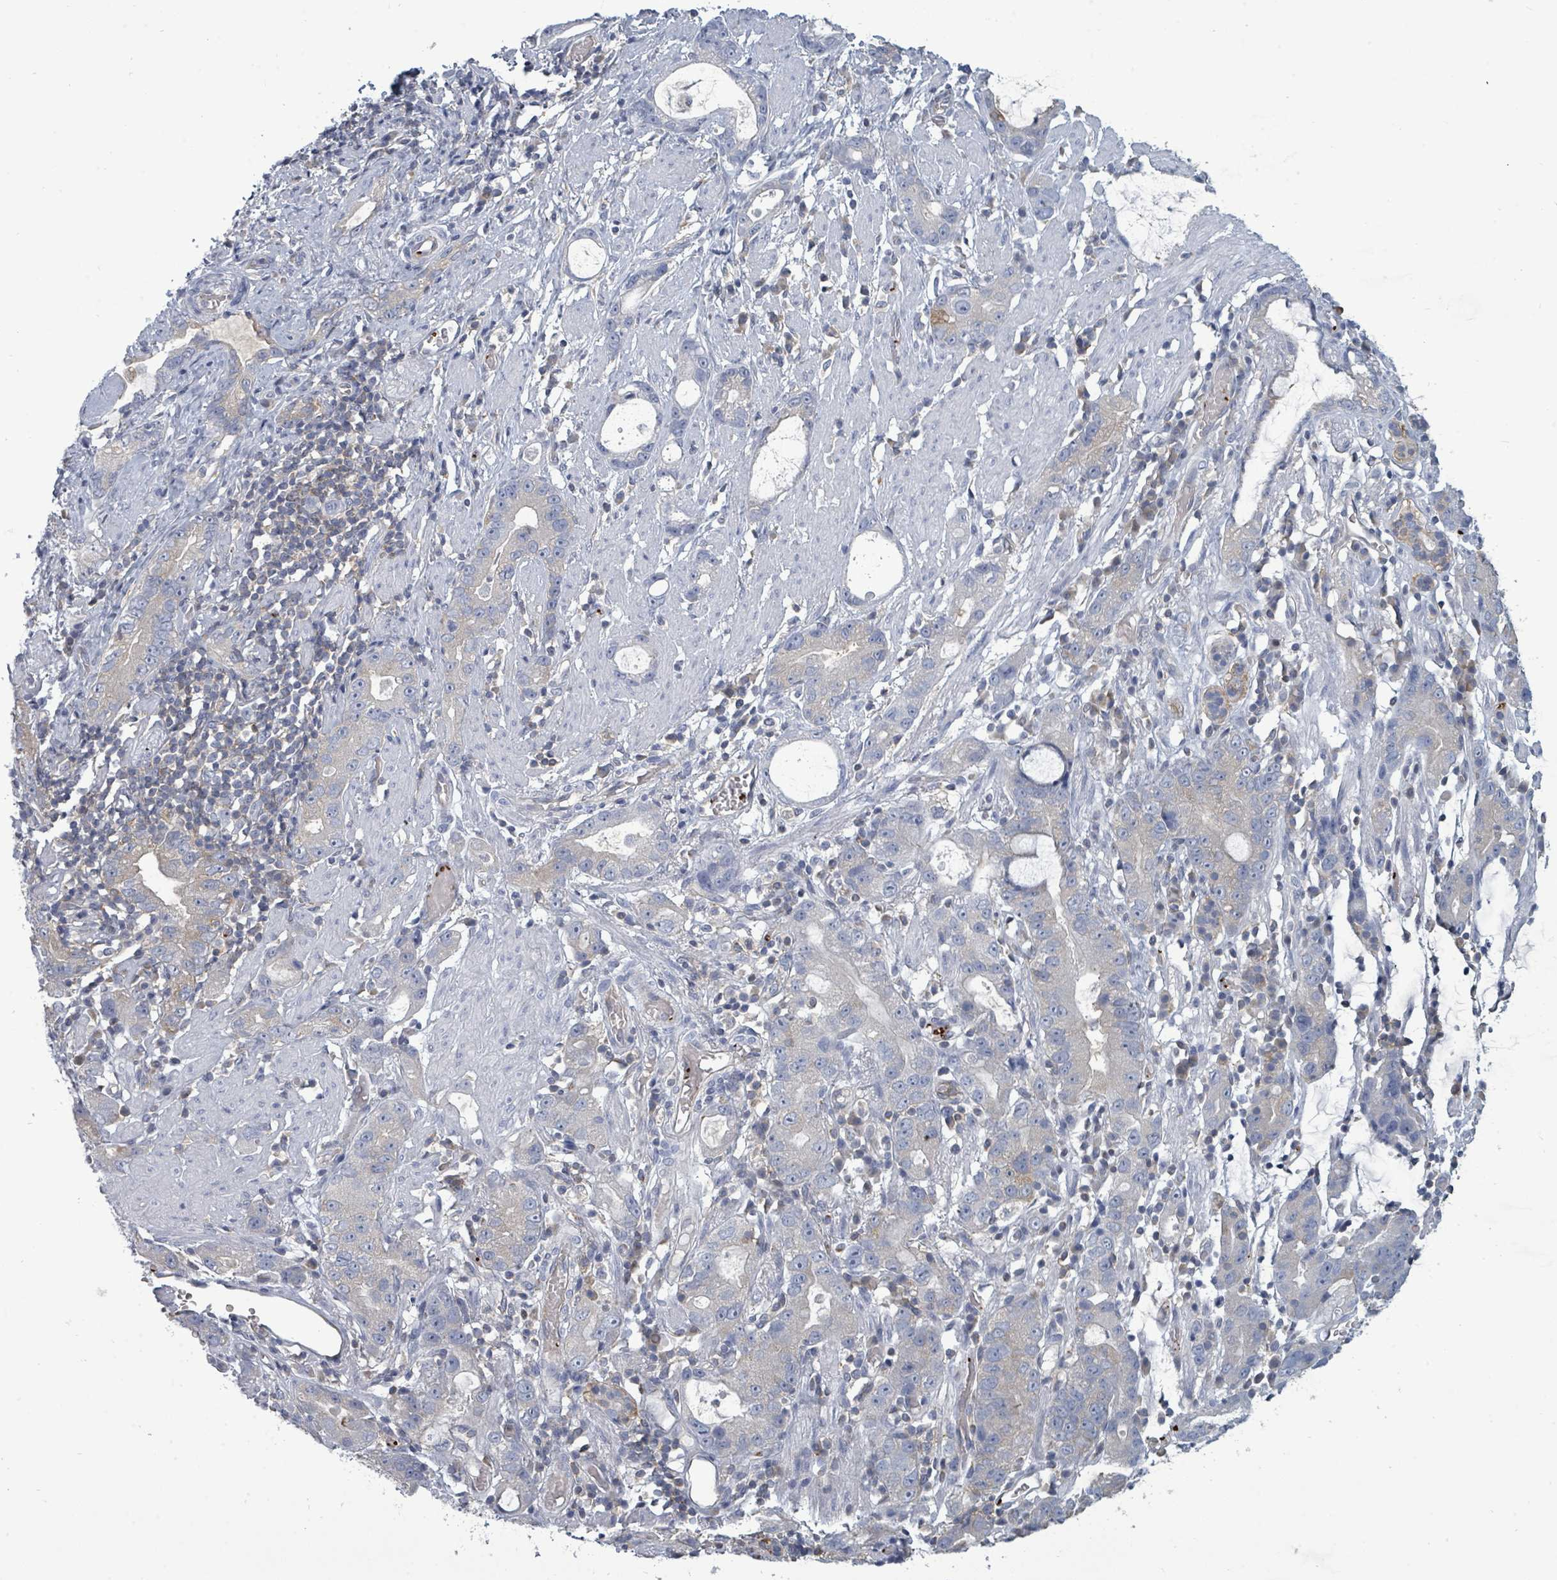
{"staining": {"intensity": "weak", "quantity": "<25%", "location": "cytoplasmic/membranous"}, "tissue": "stomach cancer", "cell_type": "Tumor cells", "image_type": "cancer", "snomed": [{"axis": "morphology", "description": "Adenocarcinoma, NOS"}, {"axis": "topography", "description": "Stomach"}], "caption": "Immunohistochemical staining of stomach cancer (adenocarcinoma) shows no significant staining in tumor cells.", "gene": "NDST2", "patient": {"sex": "male", "age": 55}}